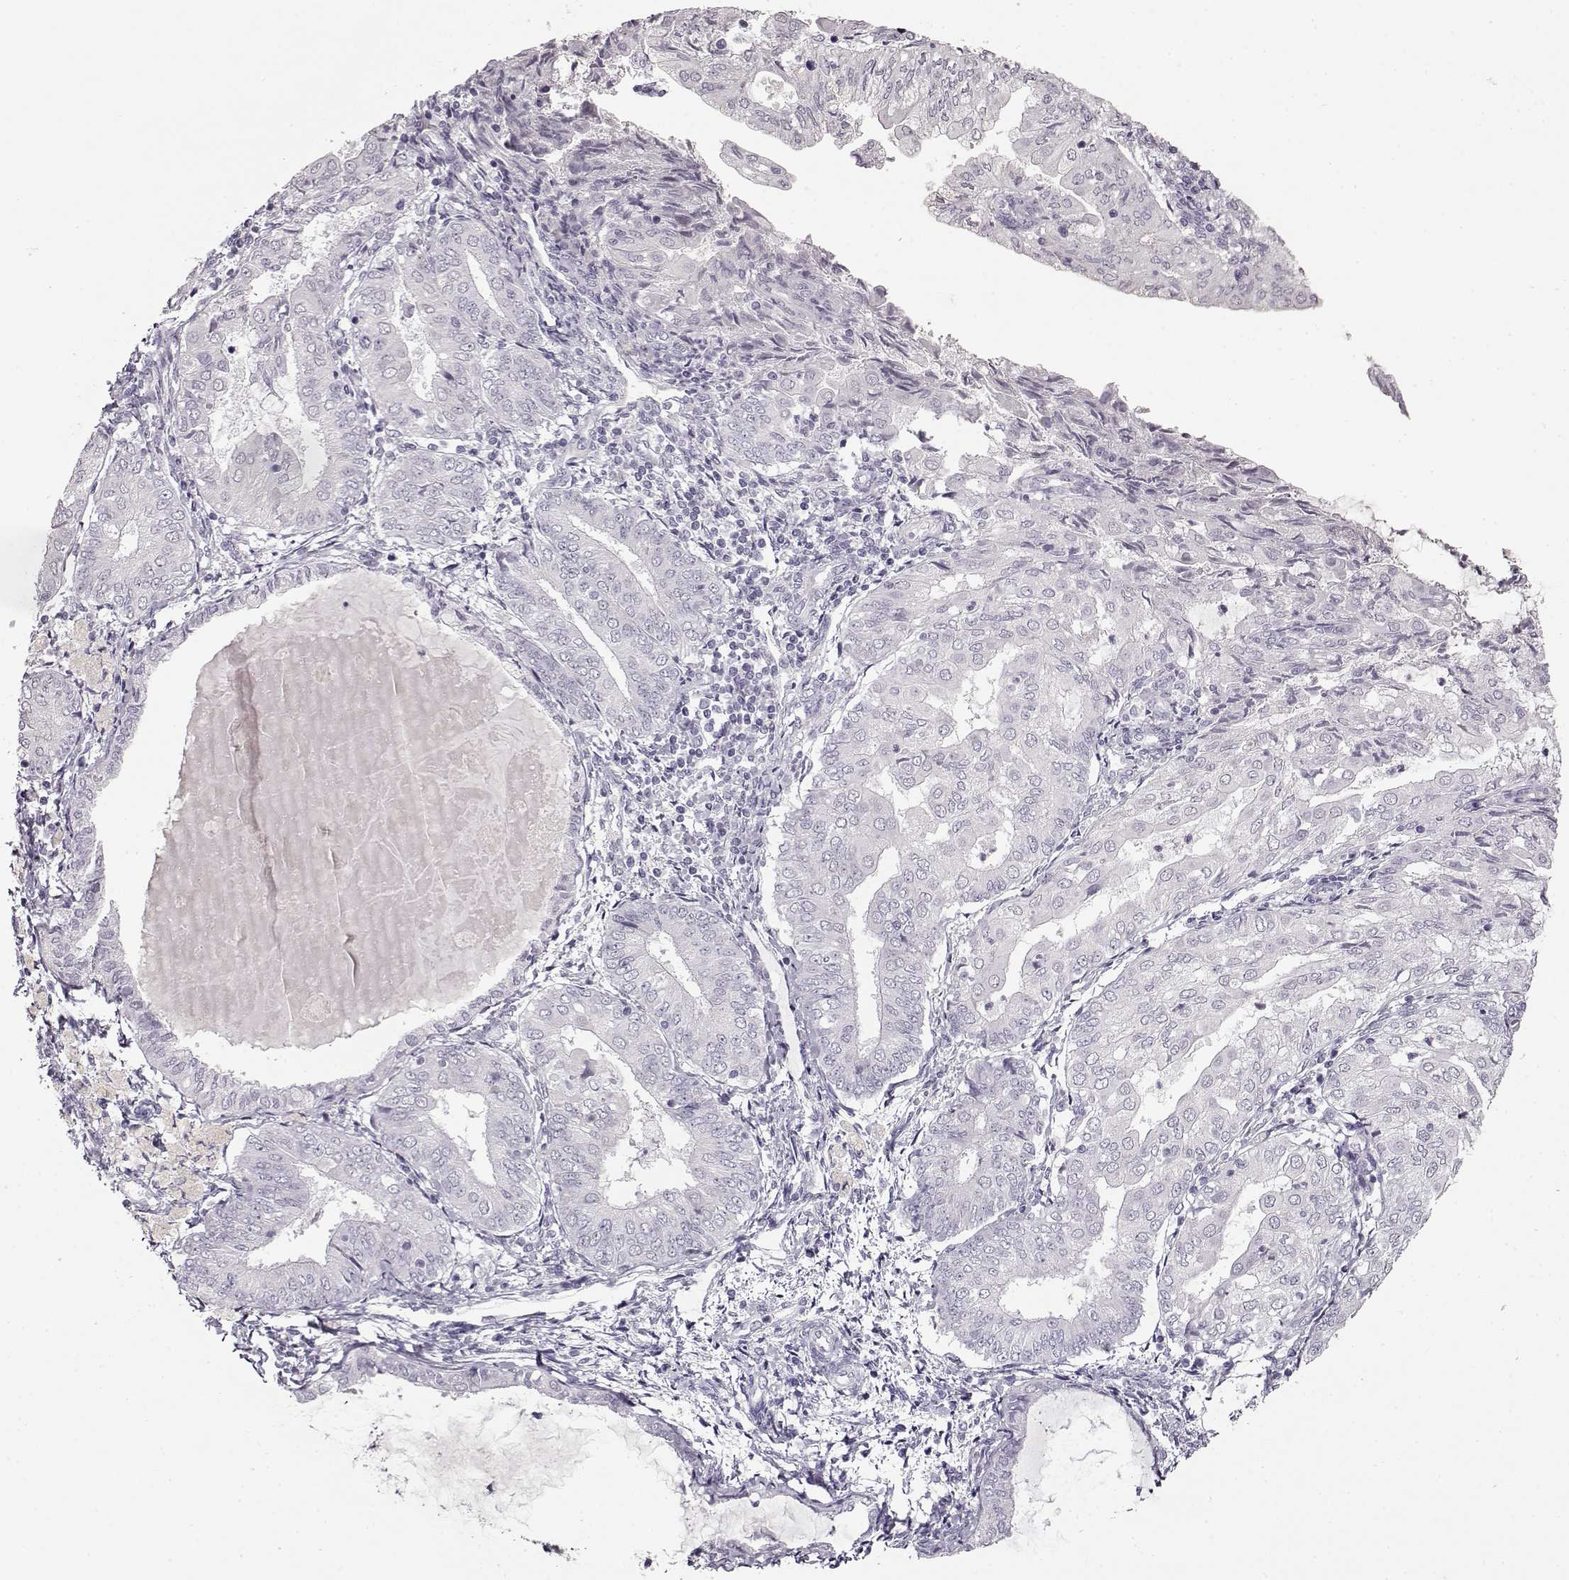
{"staining": {"intensity": "negative", "quantity": "none", "location": "none"}, "tissue": "endometrial cancer", "cell_type": "Tumor cells", "image_type": "cancer", "snomed": [{"axis": "morphology", "description": "Adenocarcinoma, NOS"}, {"axis": "topography", "description": "Endometrium"}], "caption": "Endometrial adenocarcinoma stained for a protein using IHC shows no expression tumor cells.", "gene": "FSHB", "patient": {"sex": "female", "age": 68}}